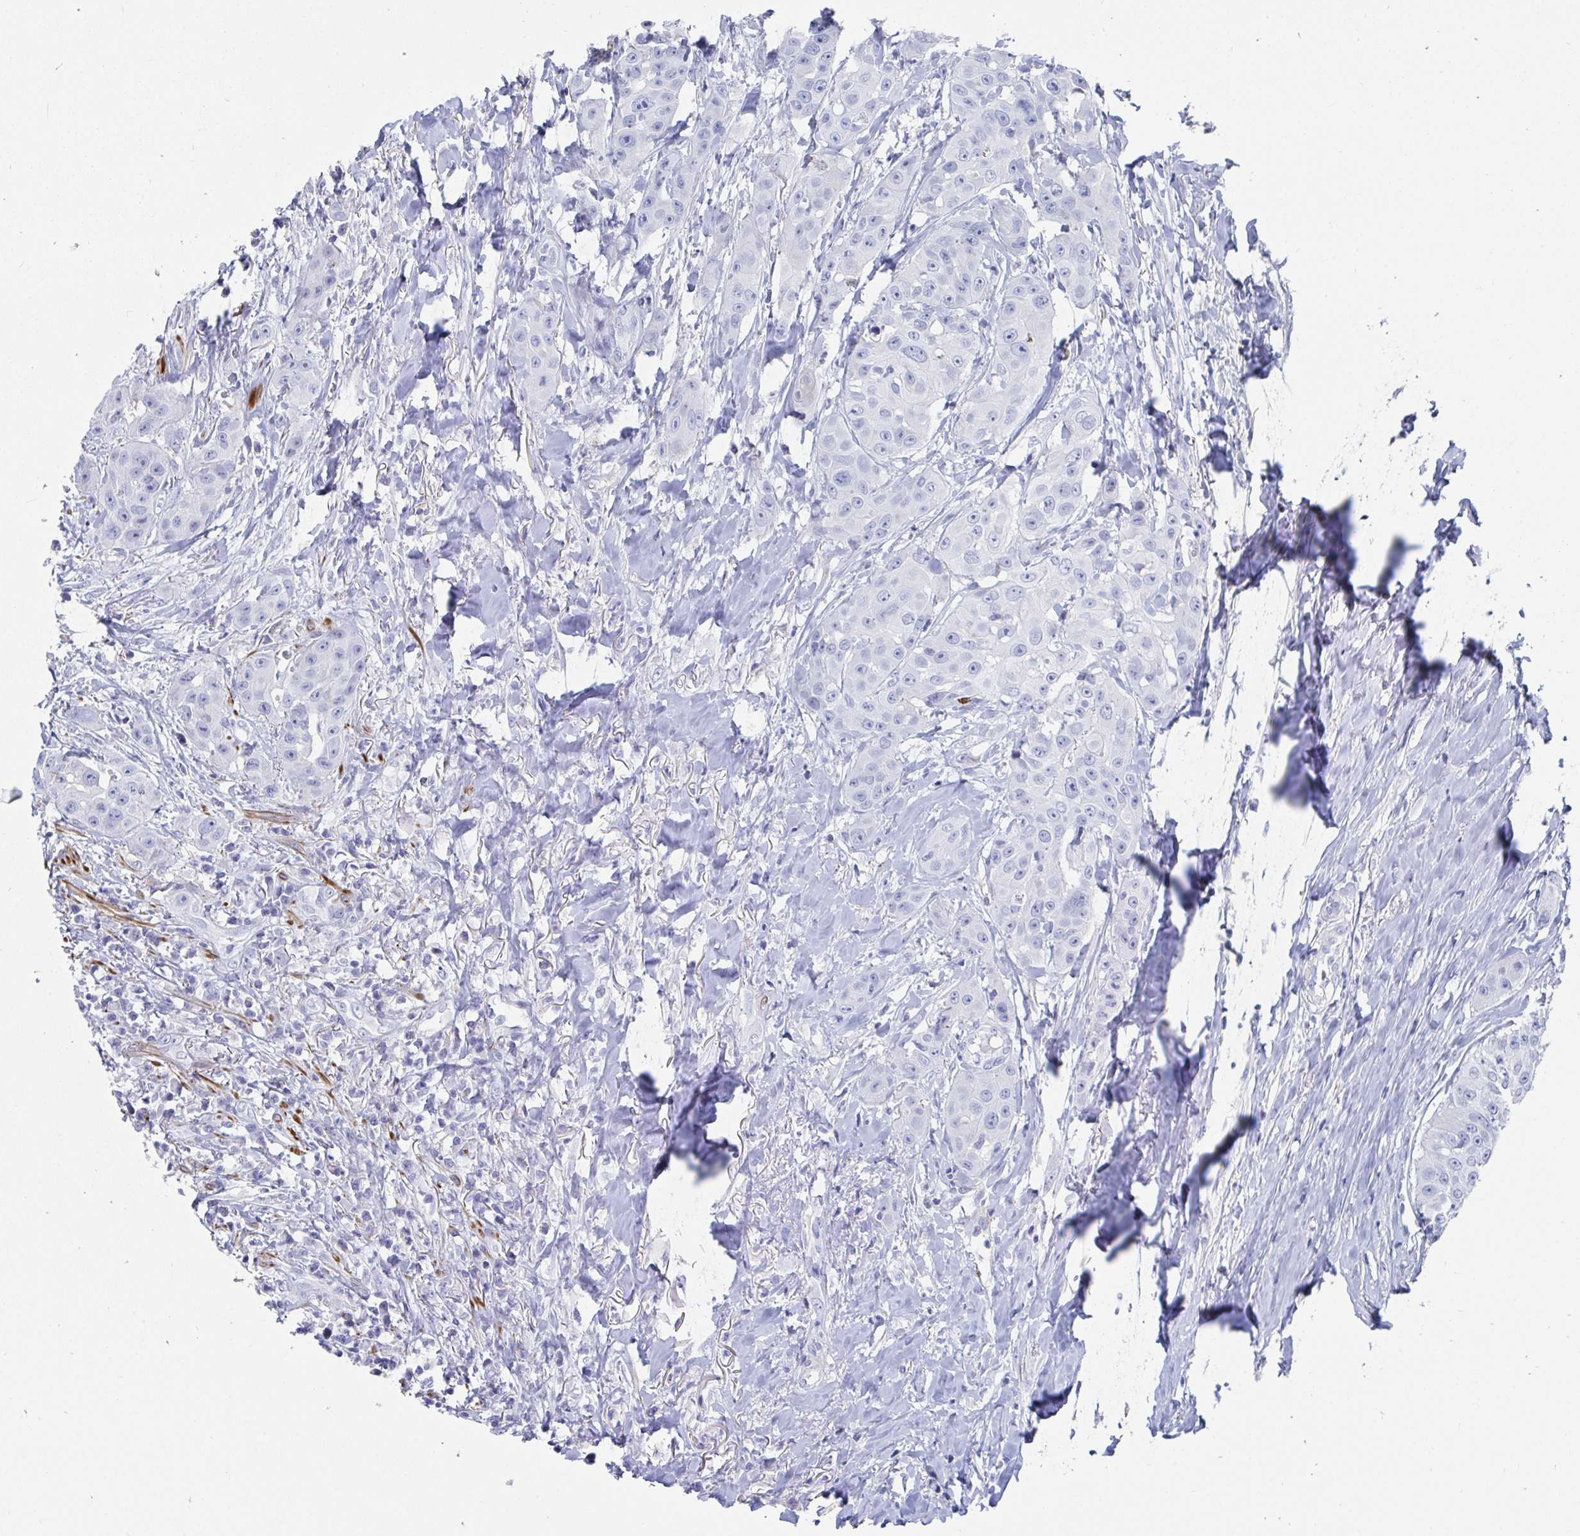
{"staining": {"intensity": "negative", "quantity": "none", "location": "none"}, "tissue": "head and neck cancer", "cell_type": "Tumor cells", "image_type": "cancer", "snomed": [{"axis": "morphology", "description": "Squamous cell carcinoma, NOS"}, {"axis": "topography", "description": "Head-Neck"}], "caption": "An image of human head and neck cancer is negative for staining in tumor cells.", "gene": "ZFP82", "patient": {"sex": "male", "age": 83}}